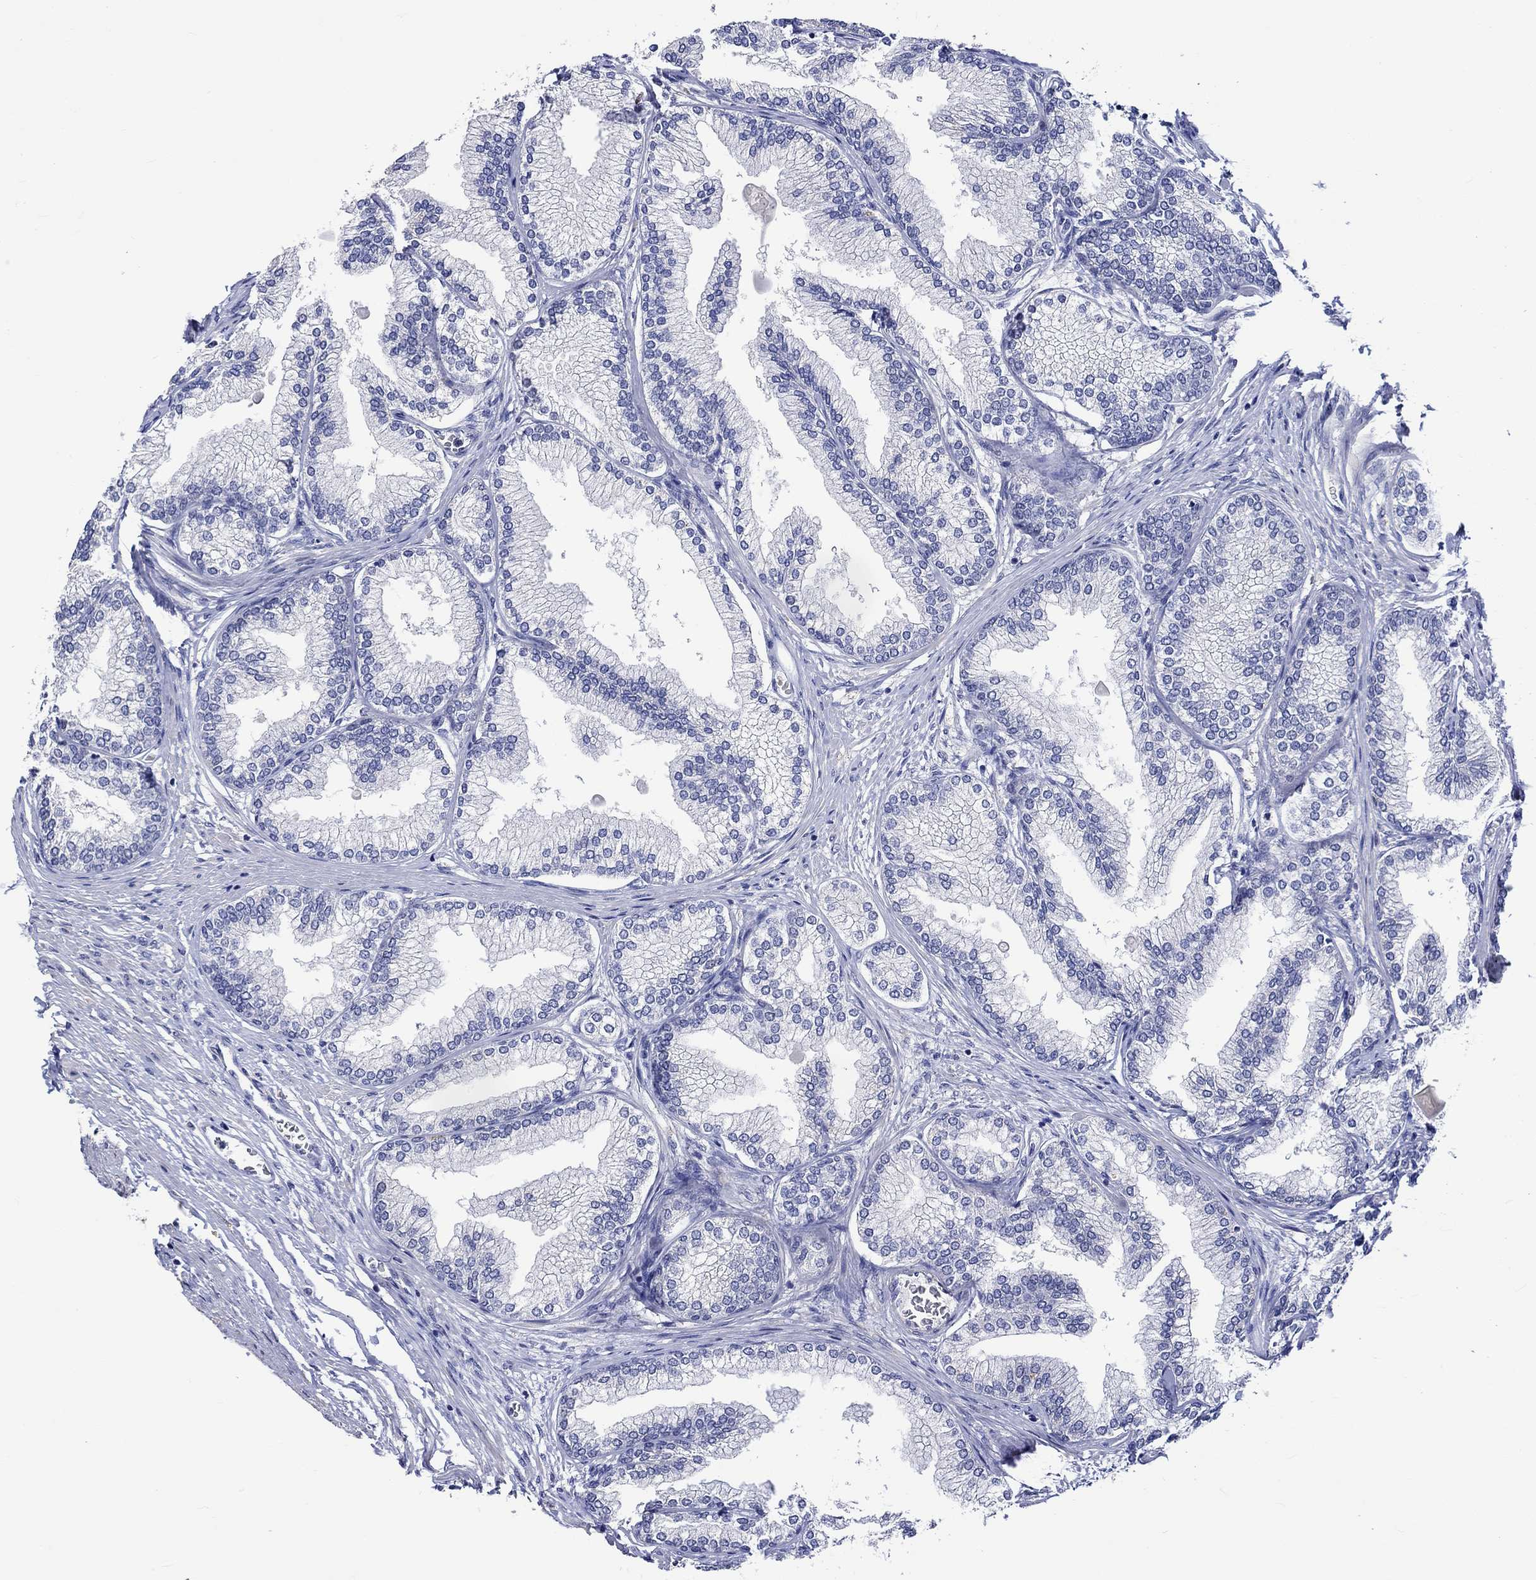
{"staining": {"intensity": "negative", "quantity": "none", "location": "none"}, "tissue": "prostate", "cell_type": "Glandular cells", "image_type": "normal", "snomed": [{"axis": "morphology", "description": "Normal tissue, NOS"}, {"axis": "topography", "description": "Prostate"}], "caption": "IHC of unremarkable prostate reveals no positivity in glandular cells. Nuclei are stained in blue.", "gene": "CRYAB", "patient": {"sex": "male", "age": 72}}